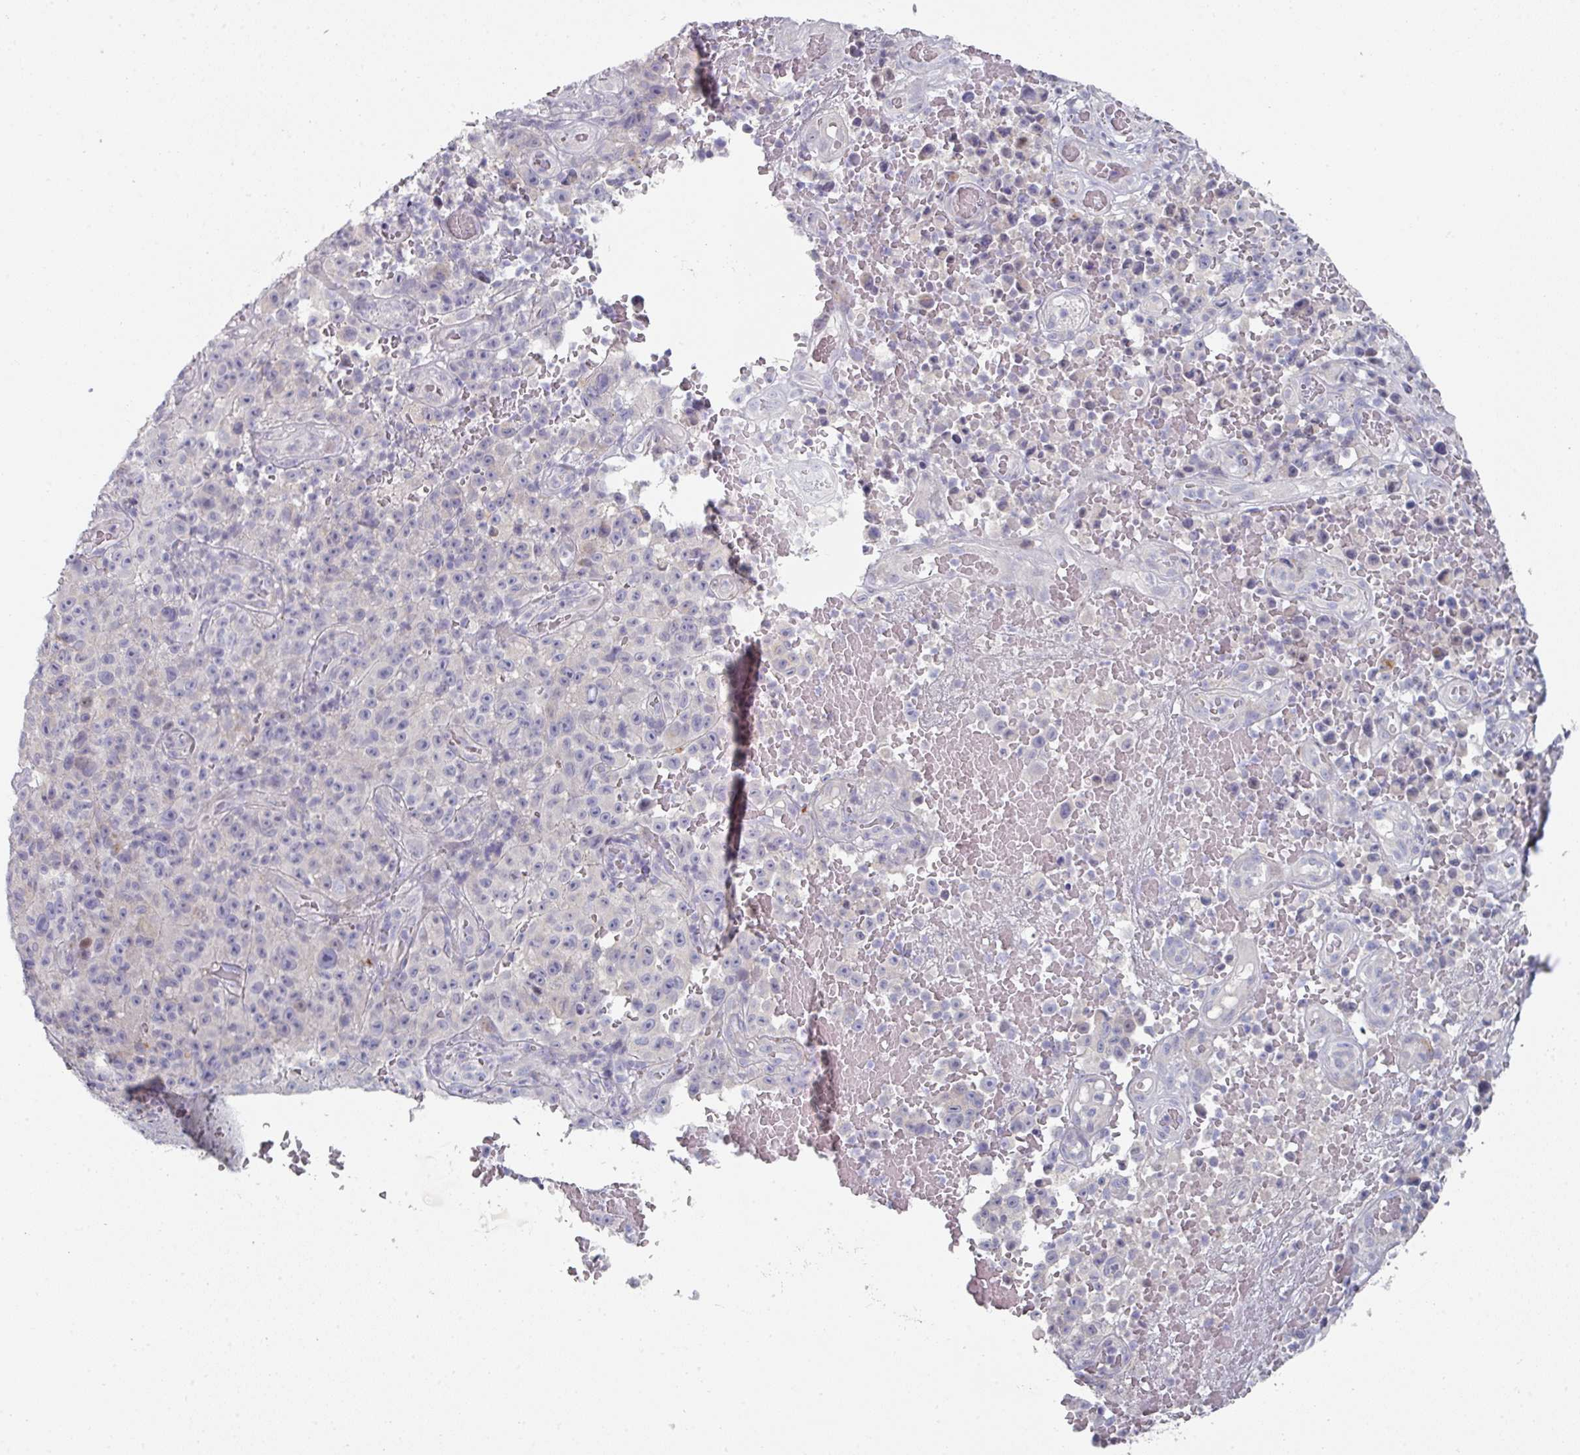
{"staining": {"intensity": "negative", "quantity": "none", "location": "none"}, "tissue": "melanoma", "cell_type": "Tumor cells", "image_type": "cancer", "snomed": [{"axis": "morphology", "description": "Malignant melanoma, NOS"}, {"axis": "topography", "description": "Skin"}], "caption": "This micrograph is of malignant melanoma stained with IHC to label a protein in brown with the nuclei are counter-stained blue. There is no staining in tumor cells.", "gene": "NT5C1A", "patient": {"sex": "female", "age": 82}}